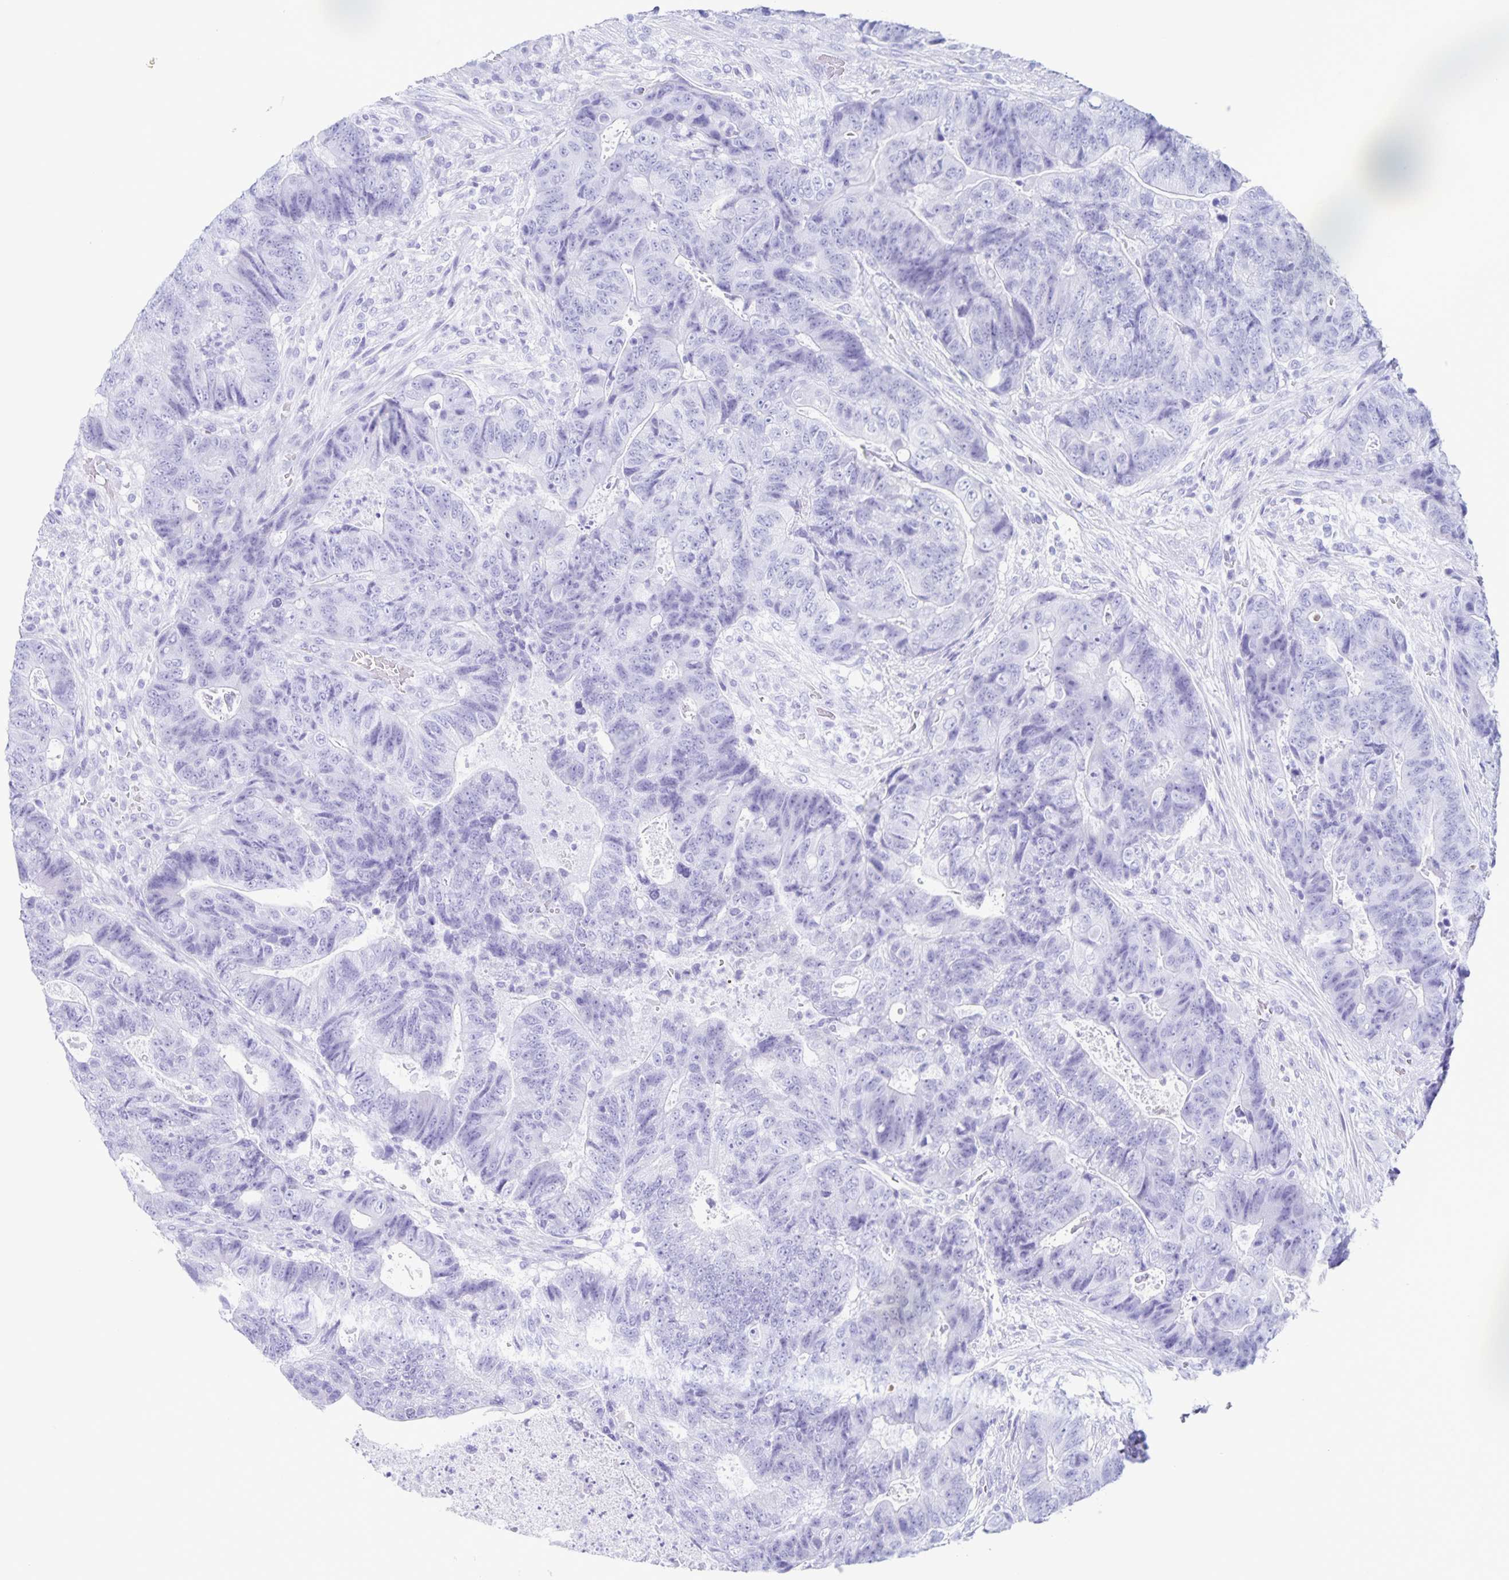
{"staining": {"intensity": "negative", "quantity": "none", "location": "none"}, "tissue": "colorectal cancer", "cell_type": "Tumor cells", "image_type": "cancer", "snomed": [{"axis": "morphology", "description": "Normal tissue, NOS"}, {"axis": "morphology", "description": "Adenocarcinoma, NOS"}, {"axis": "topography", "description": "Colon"}], "caption": "This histopathology image is of colorectal cancer stained with immunohistochemistry to label a protein in brown with the nuclei are counter-stained blue. There is no staining in tumor cells.", "gene": "C12orf56", "patient": {"sex": "female", "age": 48}}